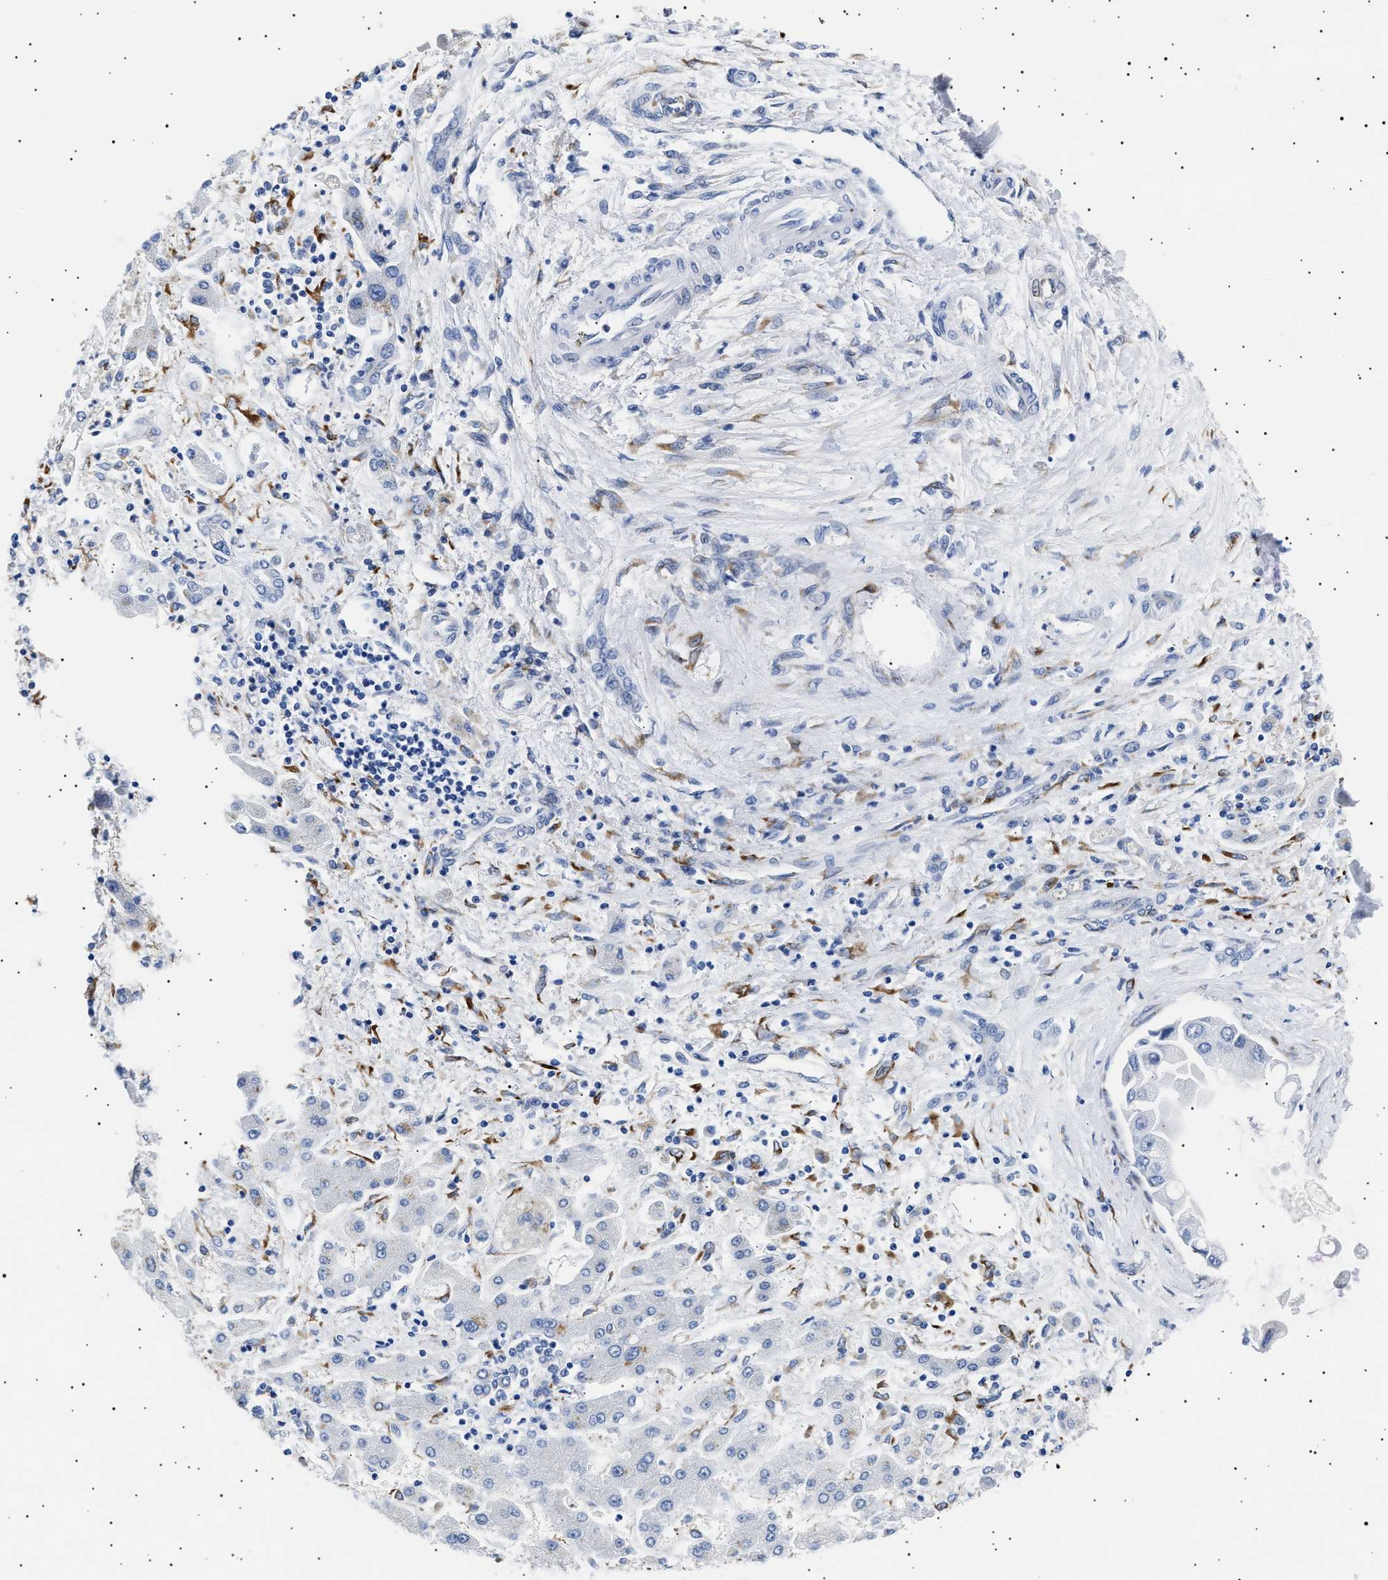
{"staining": {"intensity": "negative", "quantity": "none", "location": "none"}, "tissue": "liver cancer", "cell_type": "Tumor cells", "image_type": "cancer", "snomed": [{"axis": "morphology", "description": "Cholangiocarcinoma"}, {"axis": "topography", "description": "Liver"}], "caption": "Tumor cells are negative for protein expression in human liver cholangiocarcinoma.", "gene": "HEMGN", "patient": {"sex": "male", "age": 50}}